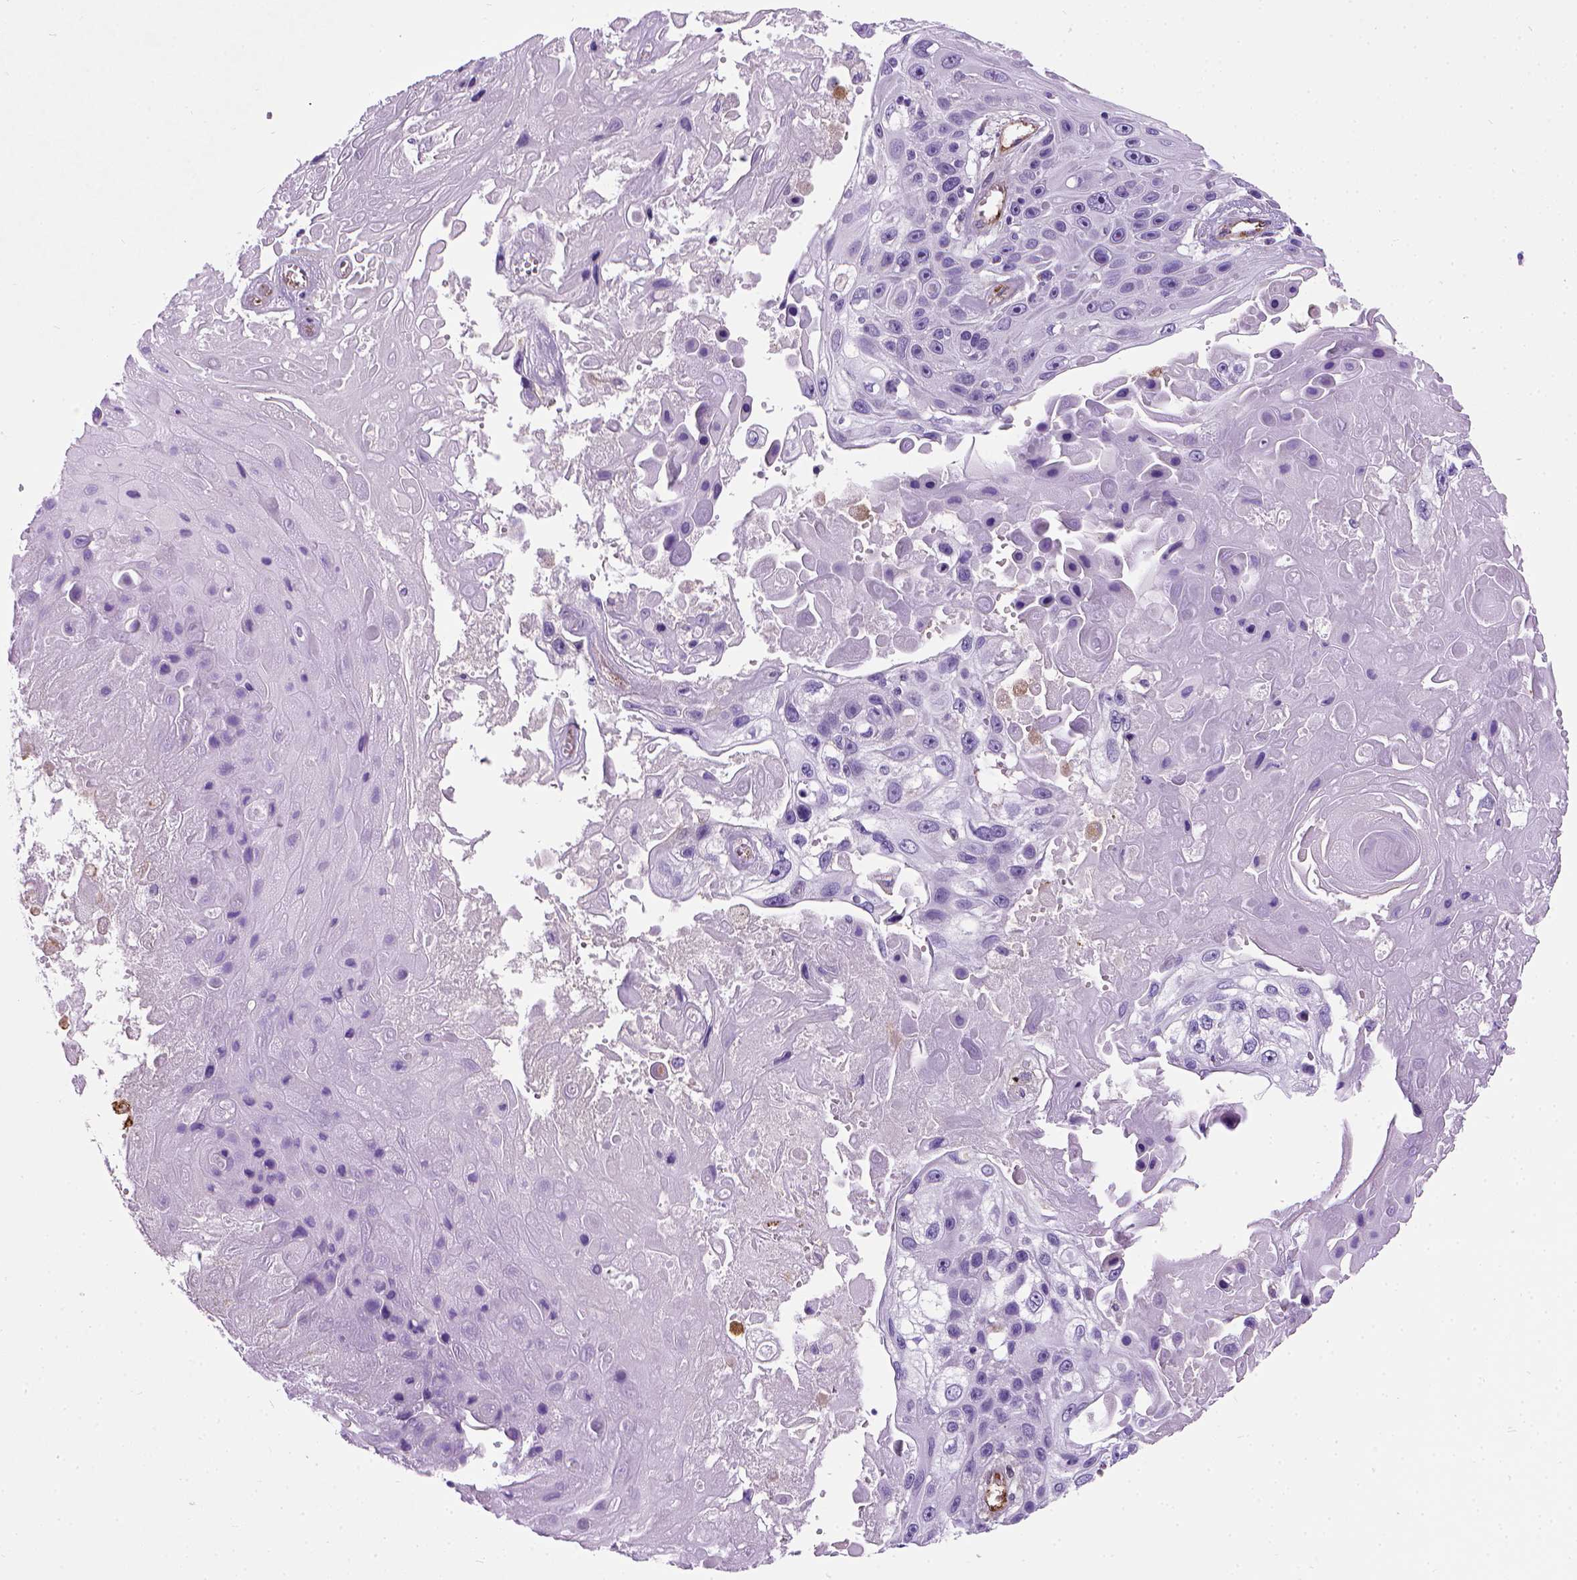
{"staining": {"intensity": "negative", "quantity": "none", "location": "none"}, "tissue": "skin cancer", "cell_type": "Tumor cells", "image_type": "cancer", "snomed": [{"axis": "morphology", "description": "Squamous cell carcinoma, NOS"}, {"axis": "topography", "description": "Skin"}], "caption": "This micrograph is of skin squamous cell carcinoma stained with immunohistochemistry to label a protein in brown with the nuclei are counter-stained blue. There is no staining in tumor cells.", "gene": "VWF", "patient": {"sex": "male", "age": 82}}